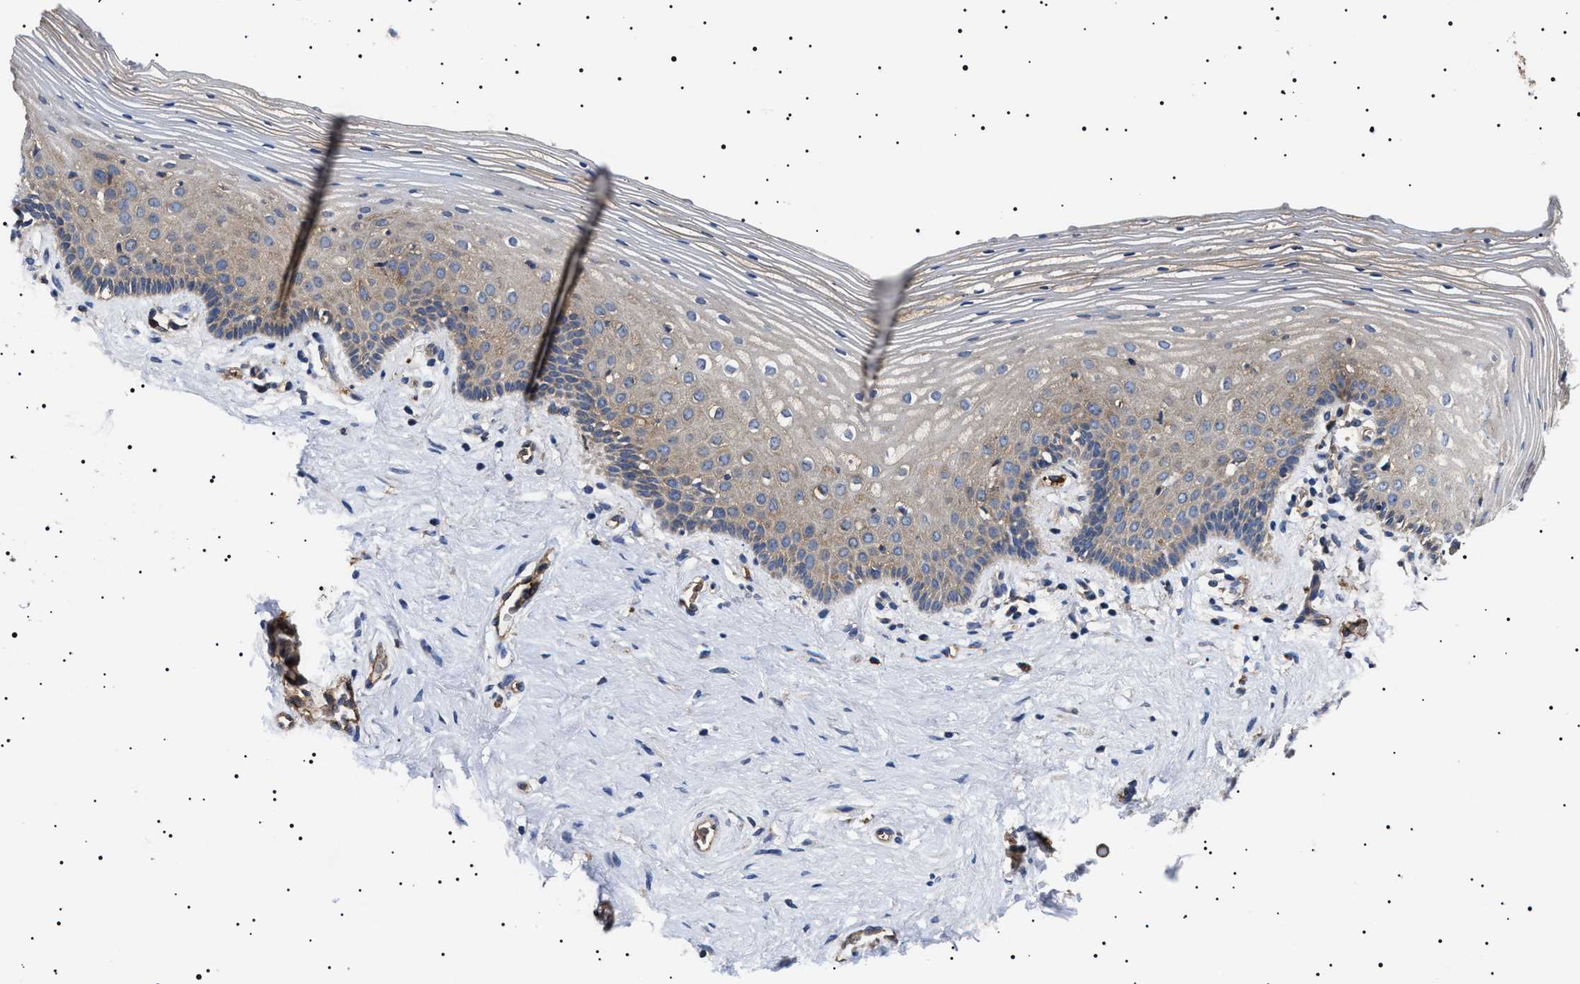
{"staining": {"intensity": "weak", "quantity": ">75%", "location": "cytoplasmic/membranous"}, "tissue": "vagina", "cell_type": "Squamous epithelial cells", "image_type": "normal", "snomed": [{"axis": "morphology", "description": "Normal tissue, NOS"}, {"axis": "topography", "description": "Vagina"}], "caption": "Human vagina stained with a protein marker reveals weak staining in squamous epithelial cells.", "gene": "TPP2", "patient": {"sex": "female", "age": 32}}